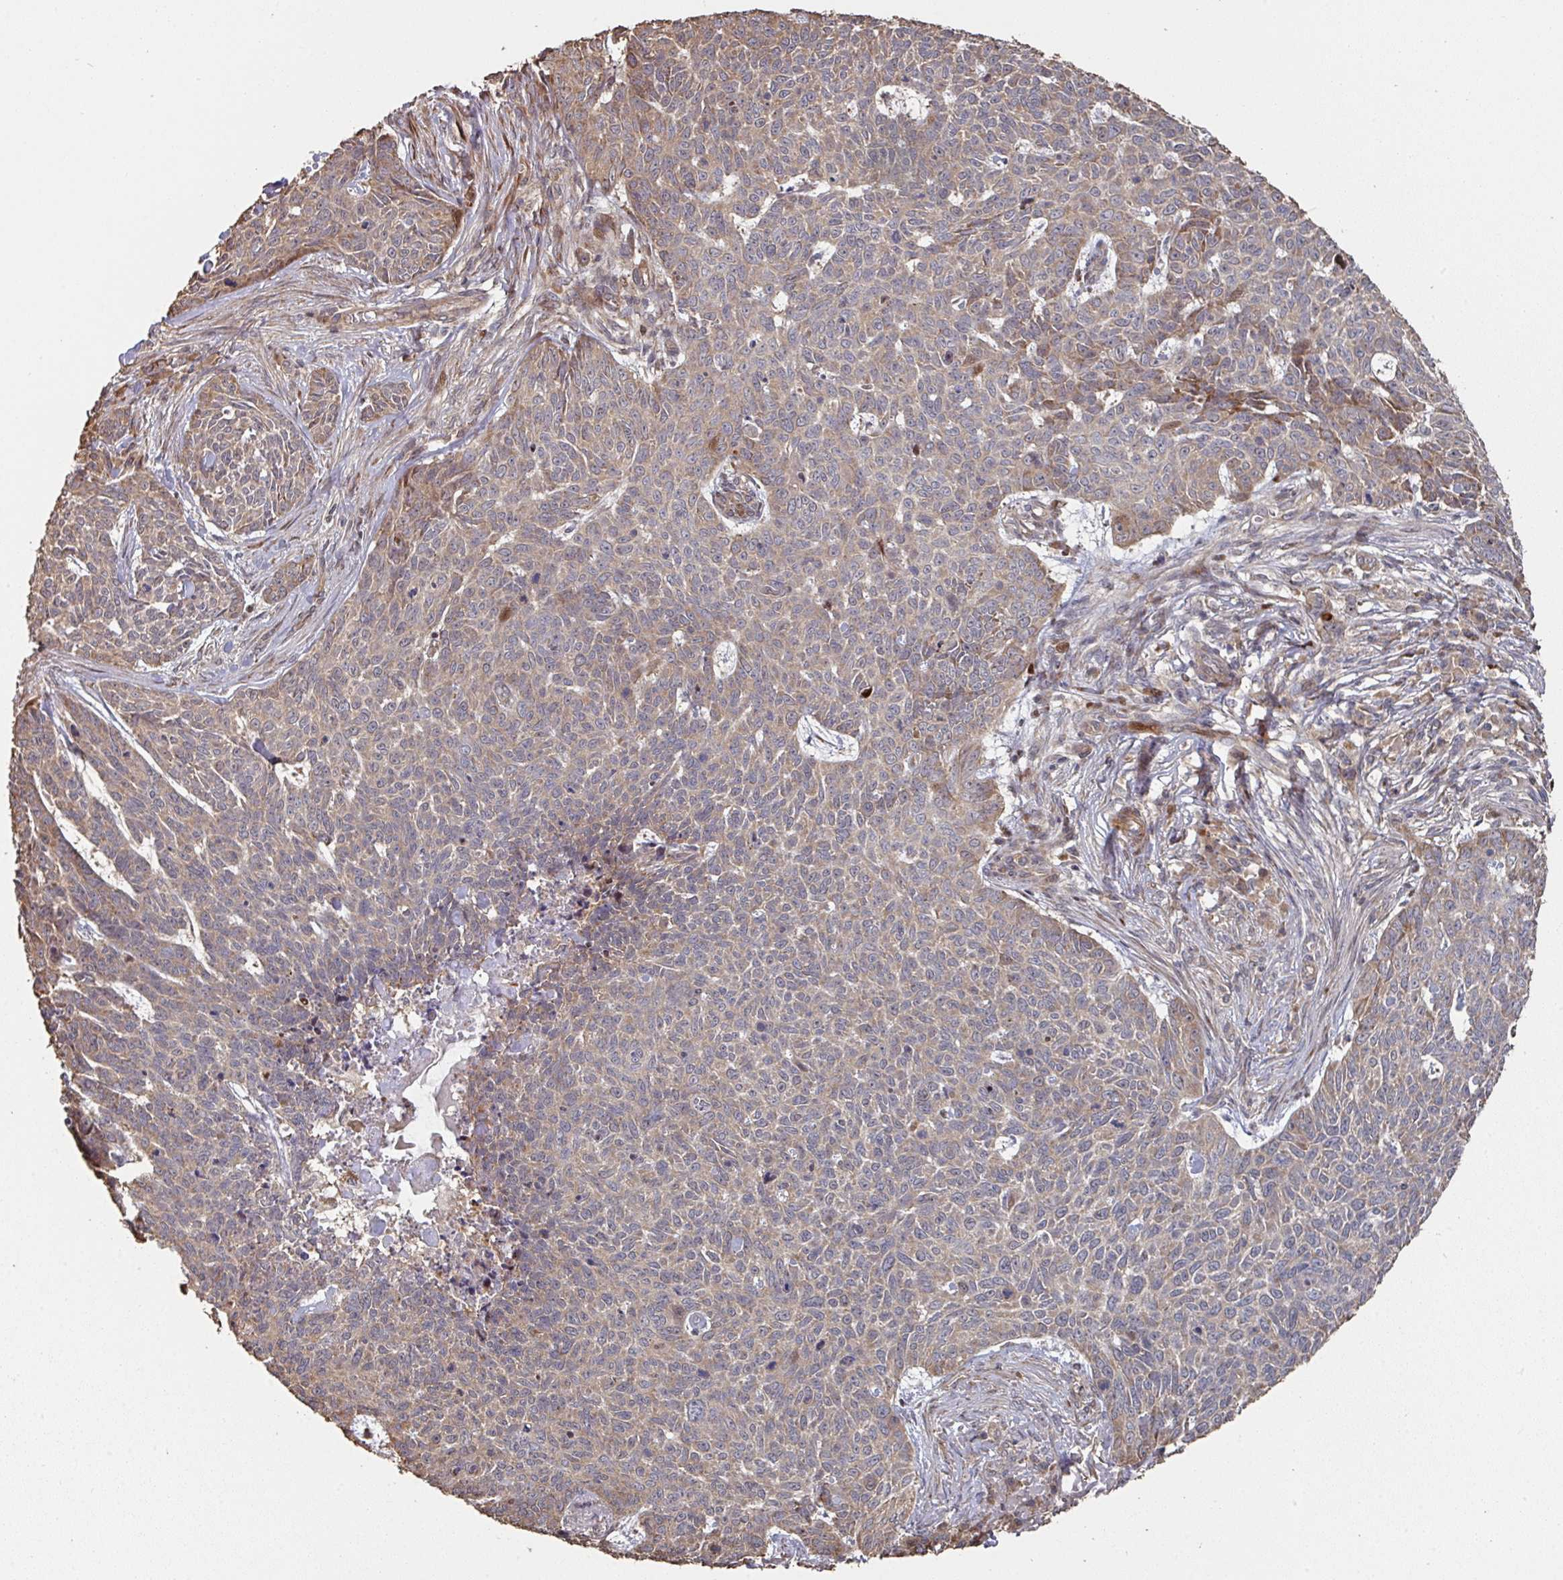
{"staining": {"intensity": "moderate", "quantity": ">75%", "location": "cytoplasmic/membranous"}, "tissue": "skin cancer", "cell_type": "Tumor cells", "image_type": "cancer", "snomed": [{"axis": "morphology", "description": "Basal cell carcinoma"}, {"axis": "topography", "description": "Skin"}], "caption": "Immunohistochemistry (IHC) image of neoplastic tissue: skin cancer stained using IHC exhibits medium levels of moderate protein expression localized specifically in the cytoplasmic/membranous of tumor cells, appearing as a cytoplasmic/membranous brown color.", "gene": "CA7", "patient": {"sex": "female", "age": 93}}